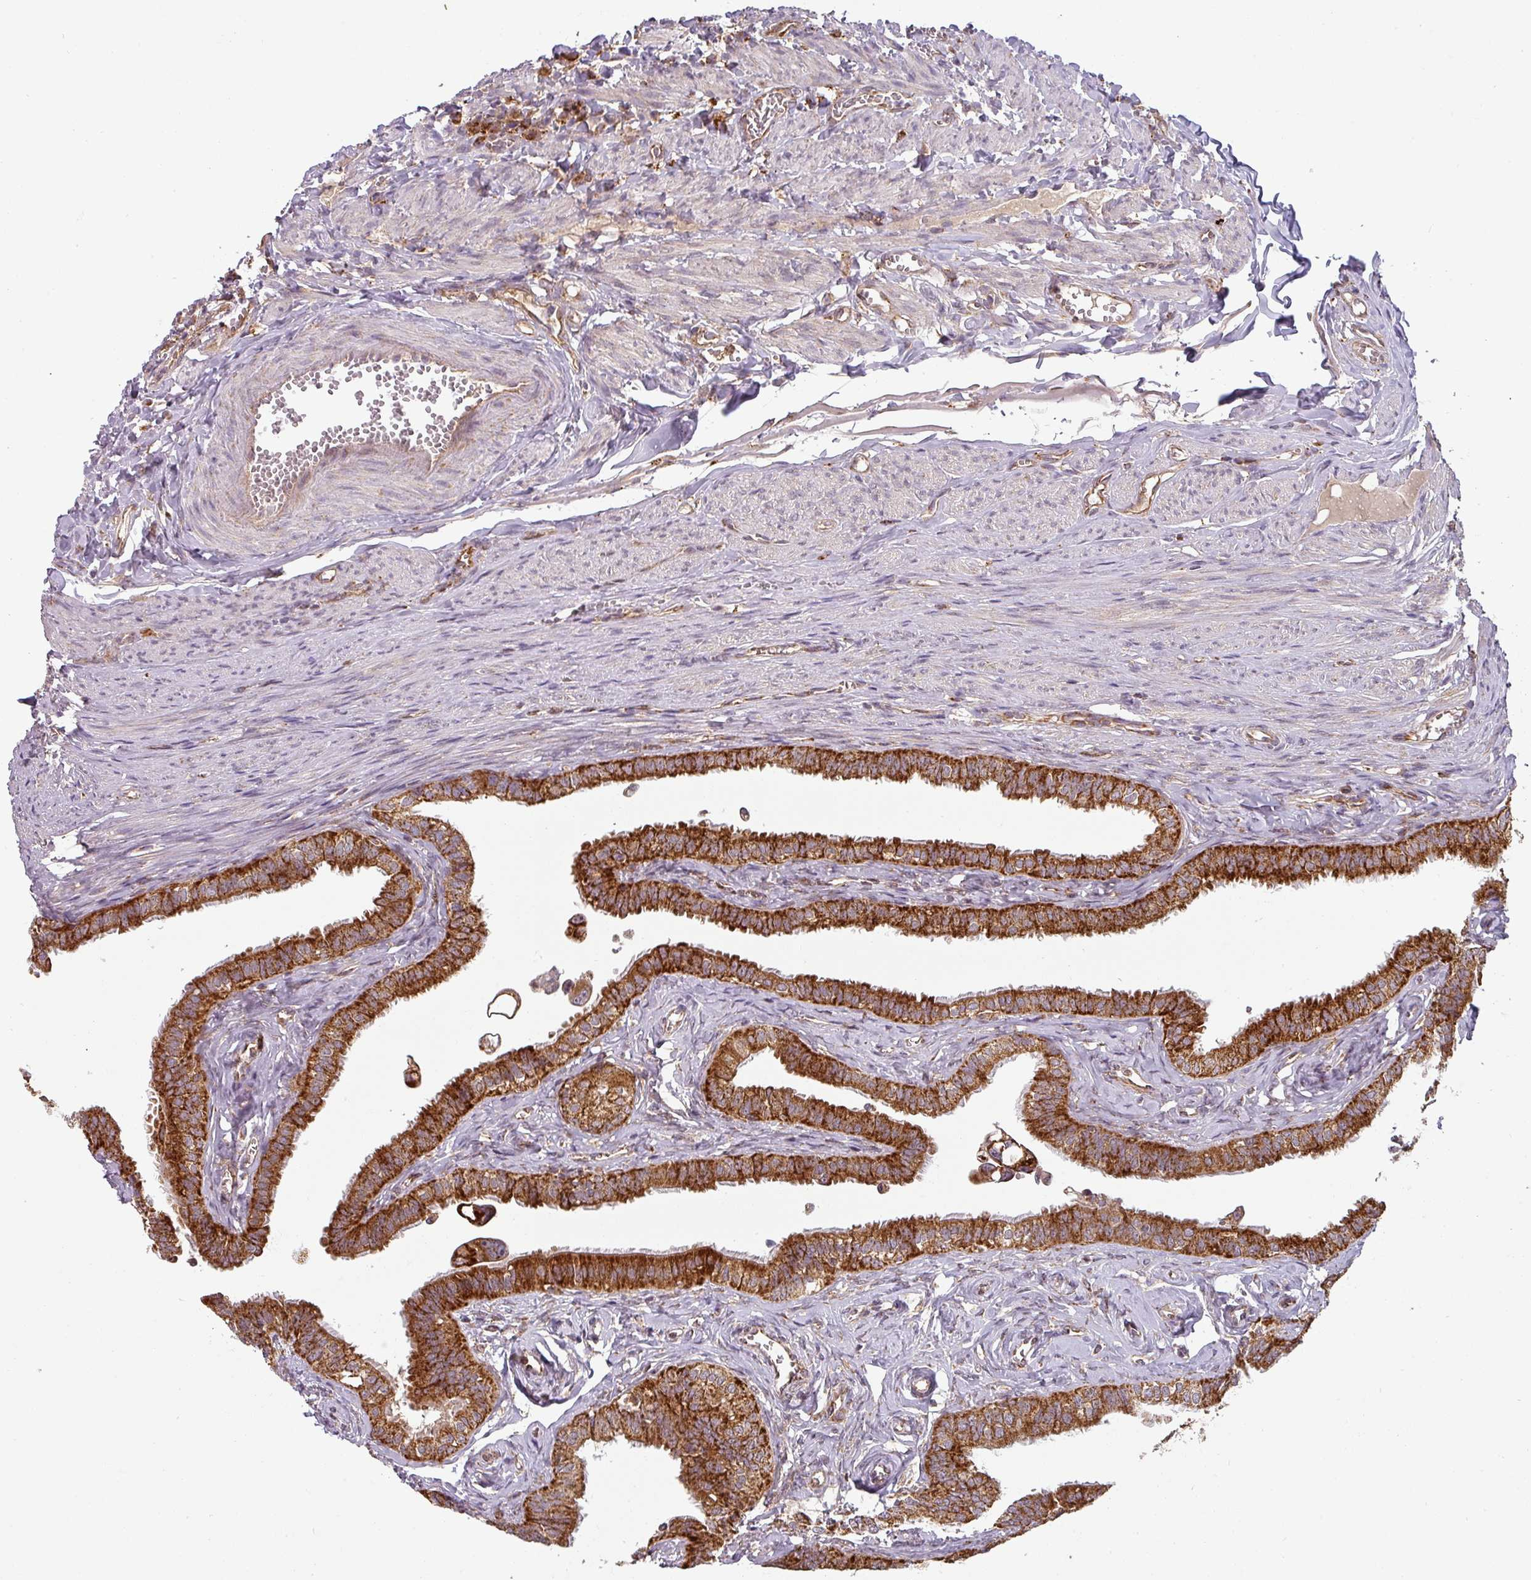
{"staining": {"intensity": "strong", "quantity": ">75%", "location": "cytoplasmic/membranous"}, "tissue": "fallopian tube", "cell_type": "Glandular cells", "image_type": "normal", "snomed": [{"axis": "morphology", "description": "Normal tissue, NOS"}, {"axis": "morphology", "description": "Carcinoma, NOS"}, {"axis": "topography", "description": "Fallopian tube"}, {"axis": "topography", "description": "Ovary"}], "caption": "An image of fallopian tube stained for a protein displays strong cytoplasmic/membranous brown staining in glandular cells. The protein of interest is shown in brown color, while the nuclei are stained blue.", "gene": "MRPS16", "patient": {"sex": "female", "age": 59}}